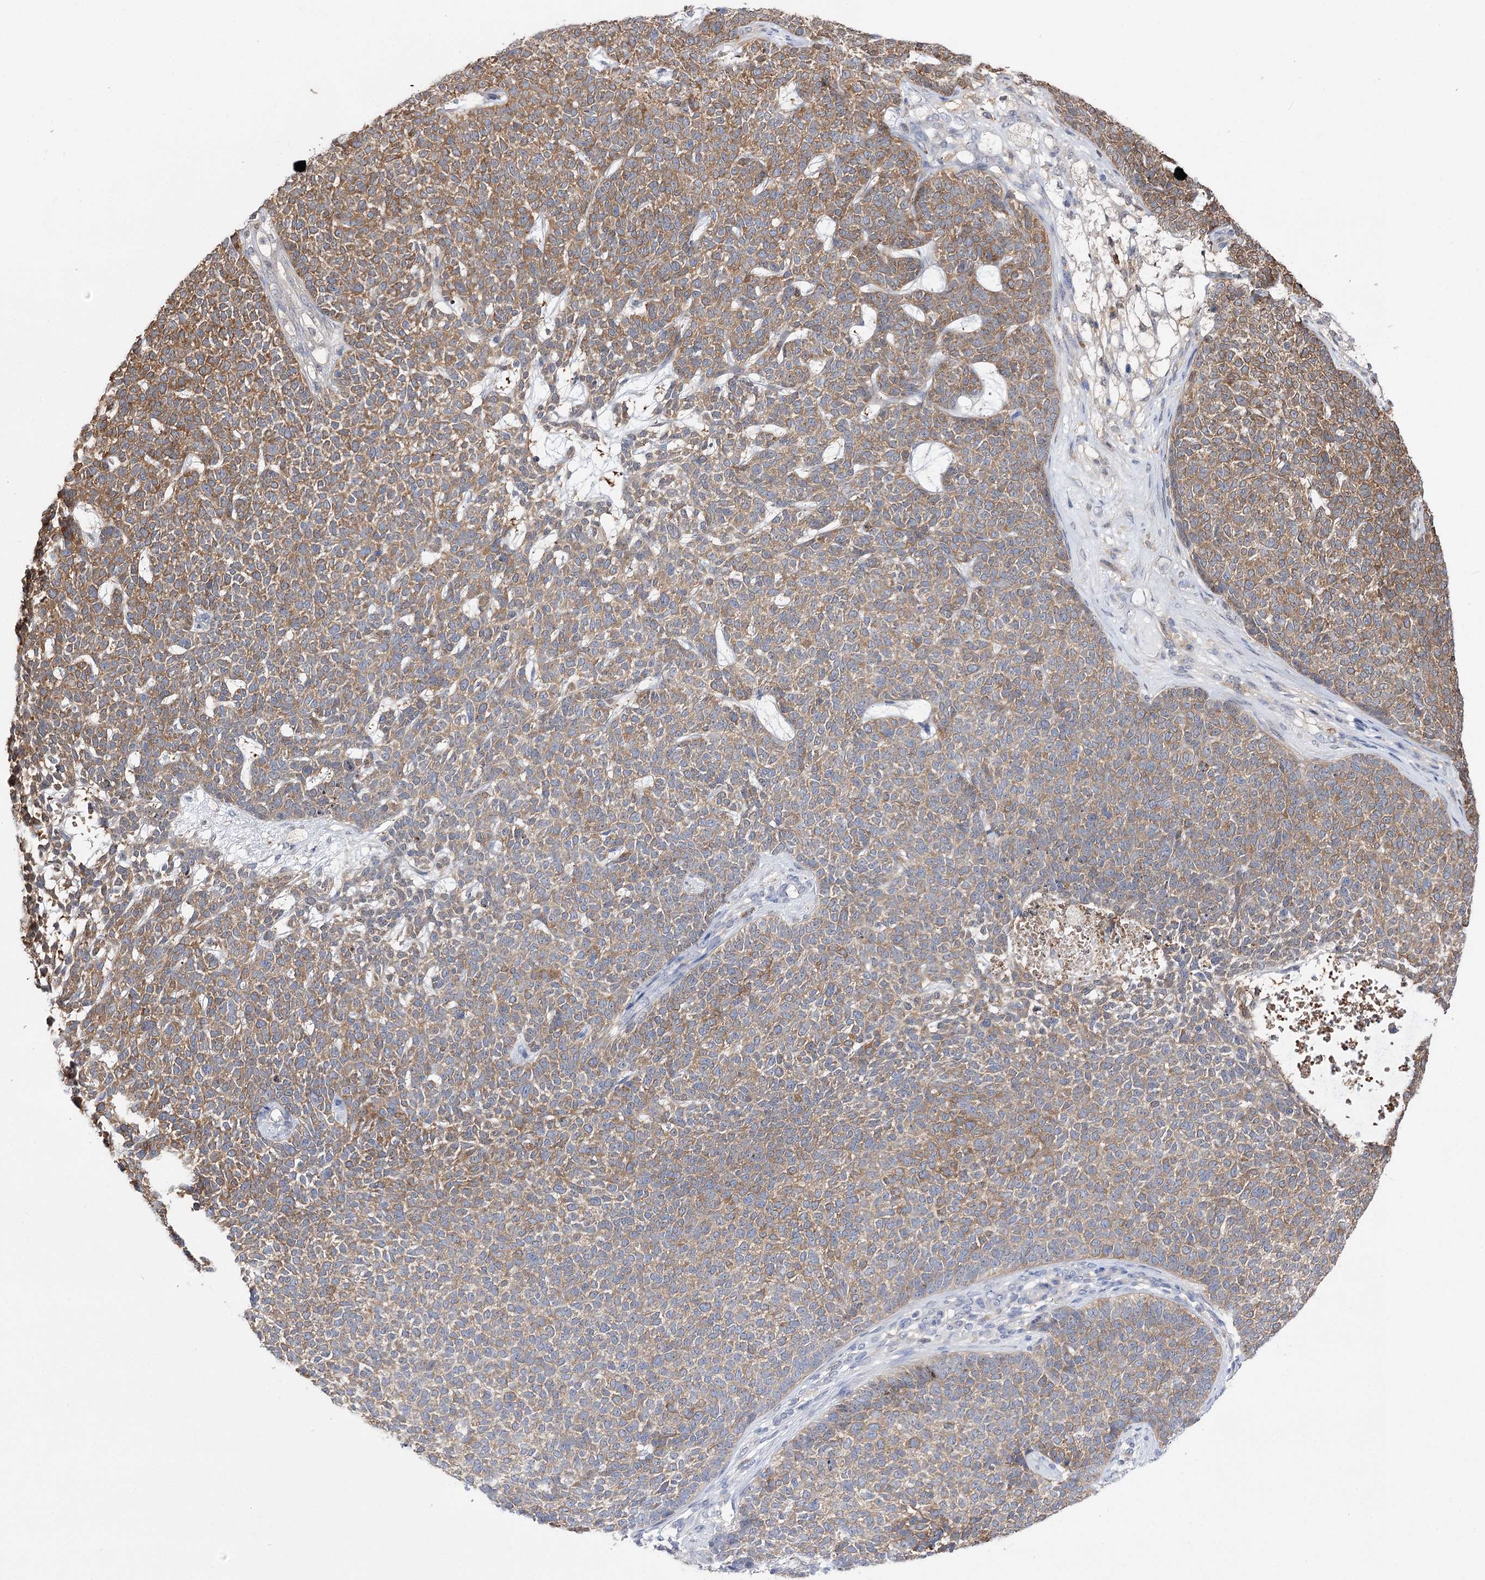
{"staining": {"intensity": "moderate", "quantity": ">75%", "location": "cytoplasmic/membranous"}, "tissue": "skin cancer", "cell_type": "Tumor cells", "image_type": "cancer", "snomed": [{"axis": "morphology", "description": "Basal cell carcinoma"}, {"axis": "topography", "description": "Skin"}], "caption": "This image exhibits immunohistochemistry (IHC) staining of human skin basal cell carcinoma, with medium moderate cytoplasmic/membranous expression in about >75% of tumor cells.", "gene": "UGP2", "patient": {"sex": "female", "age": 84}}